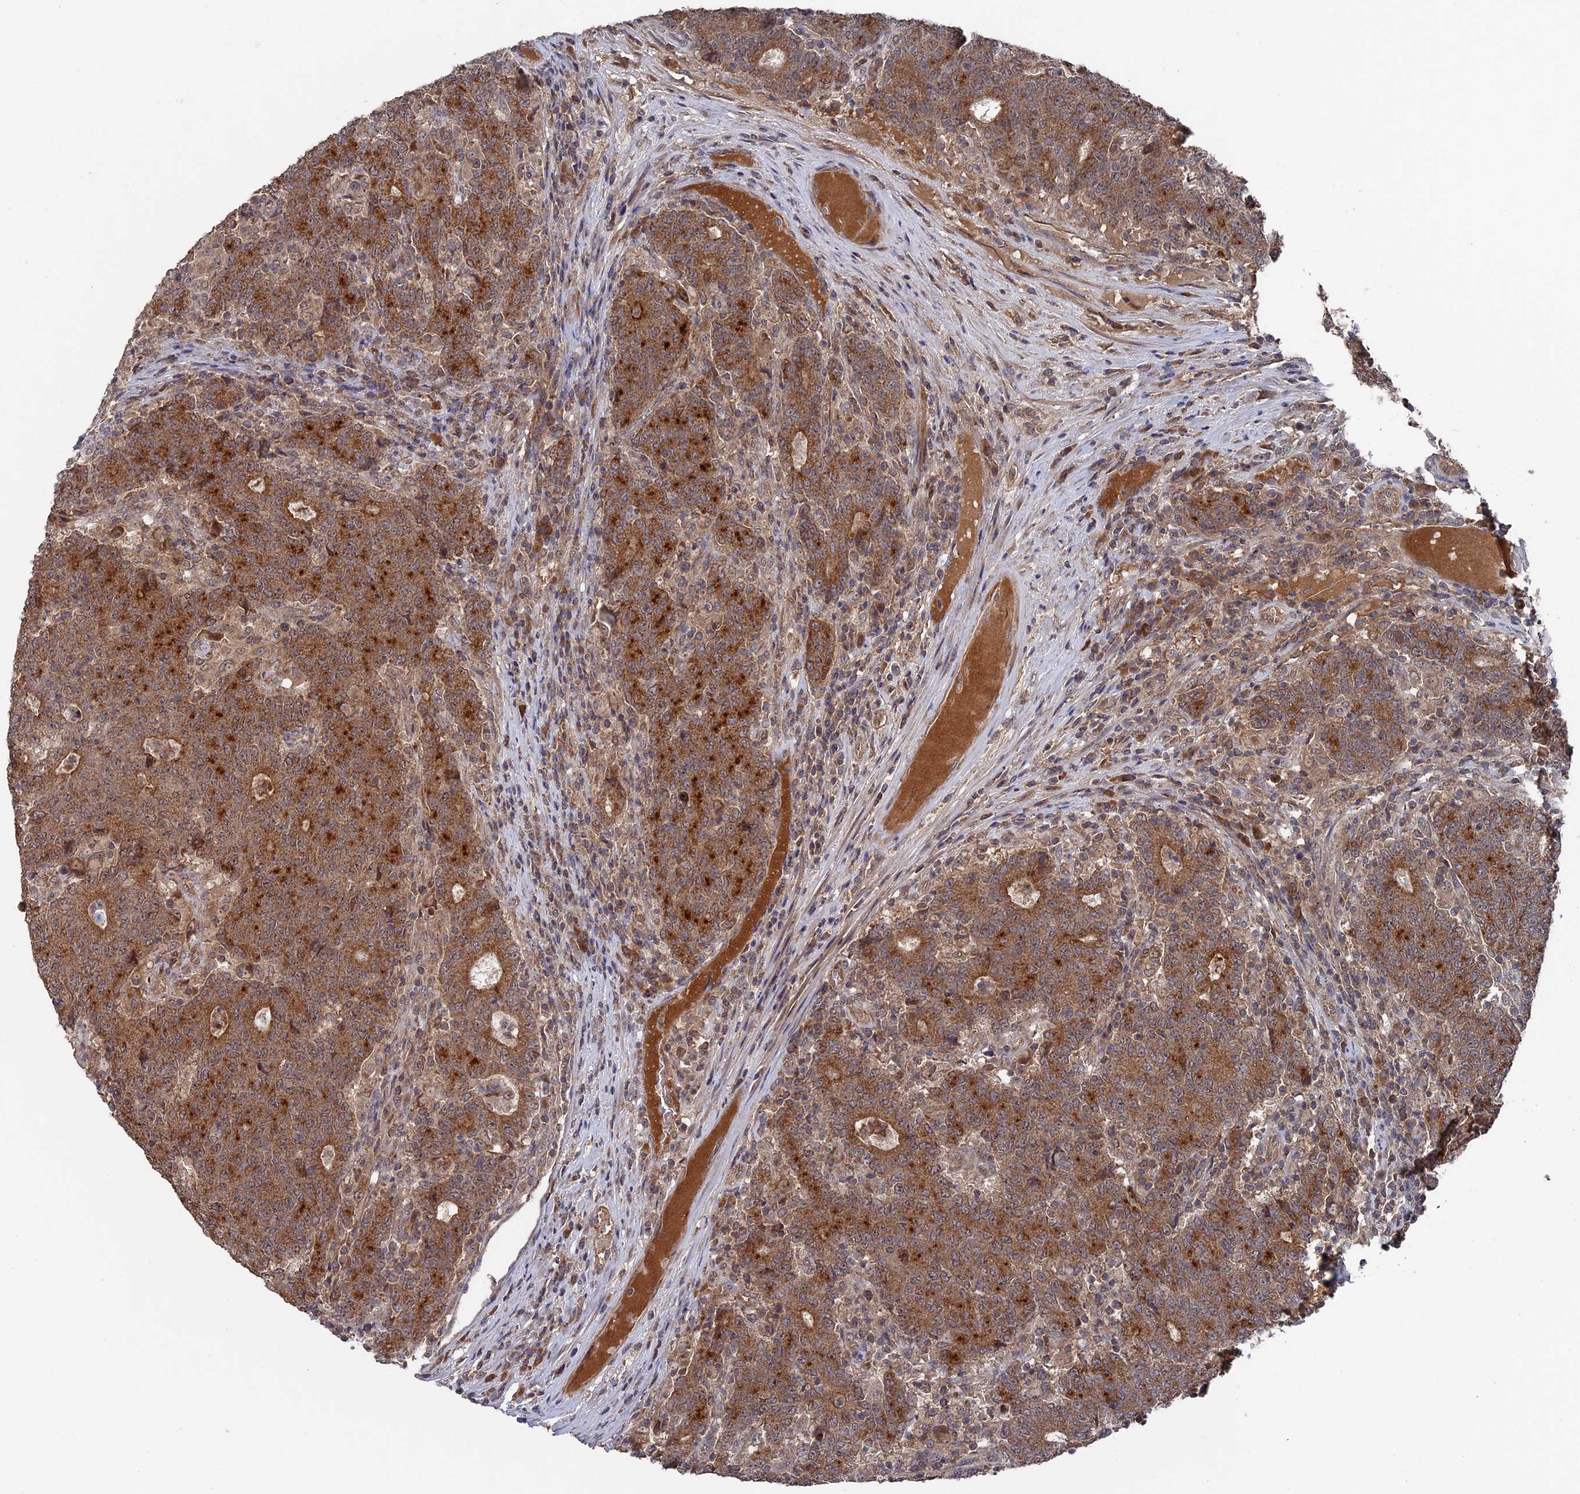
{"staining": {"intensity": "moderate", "quantity": ">75%", "location": "cytoplasmic/membranous"}, "tissue": "colorectal cancer", "cell_type": "Tumor cells", "image_type": "cancer", "snomed": [{"axis": "morphology", "description": "Adenocarcinoma, NOS"}, {"axis": "topography", "description": "Colon"}], "caption": "High-magnification brightfield microscopy of colorectal adenocarcinoma stained with DAB (brown) and counterstained with hematoxylin (blue). tumor cells exhibit moderate cytoplasmic/membranous staining is appreciated in approximately>75% of cells.", "gene": "RAB15", "patient": {"sex": "female", "age": 75}}